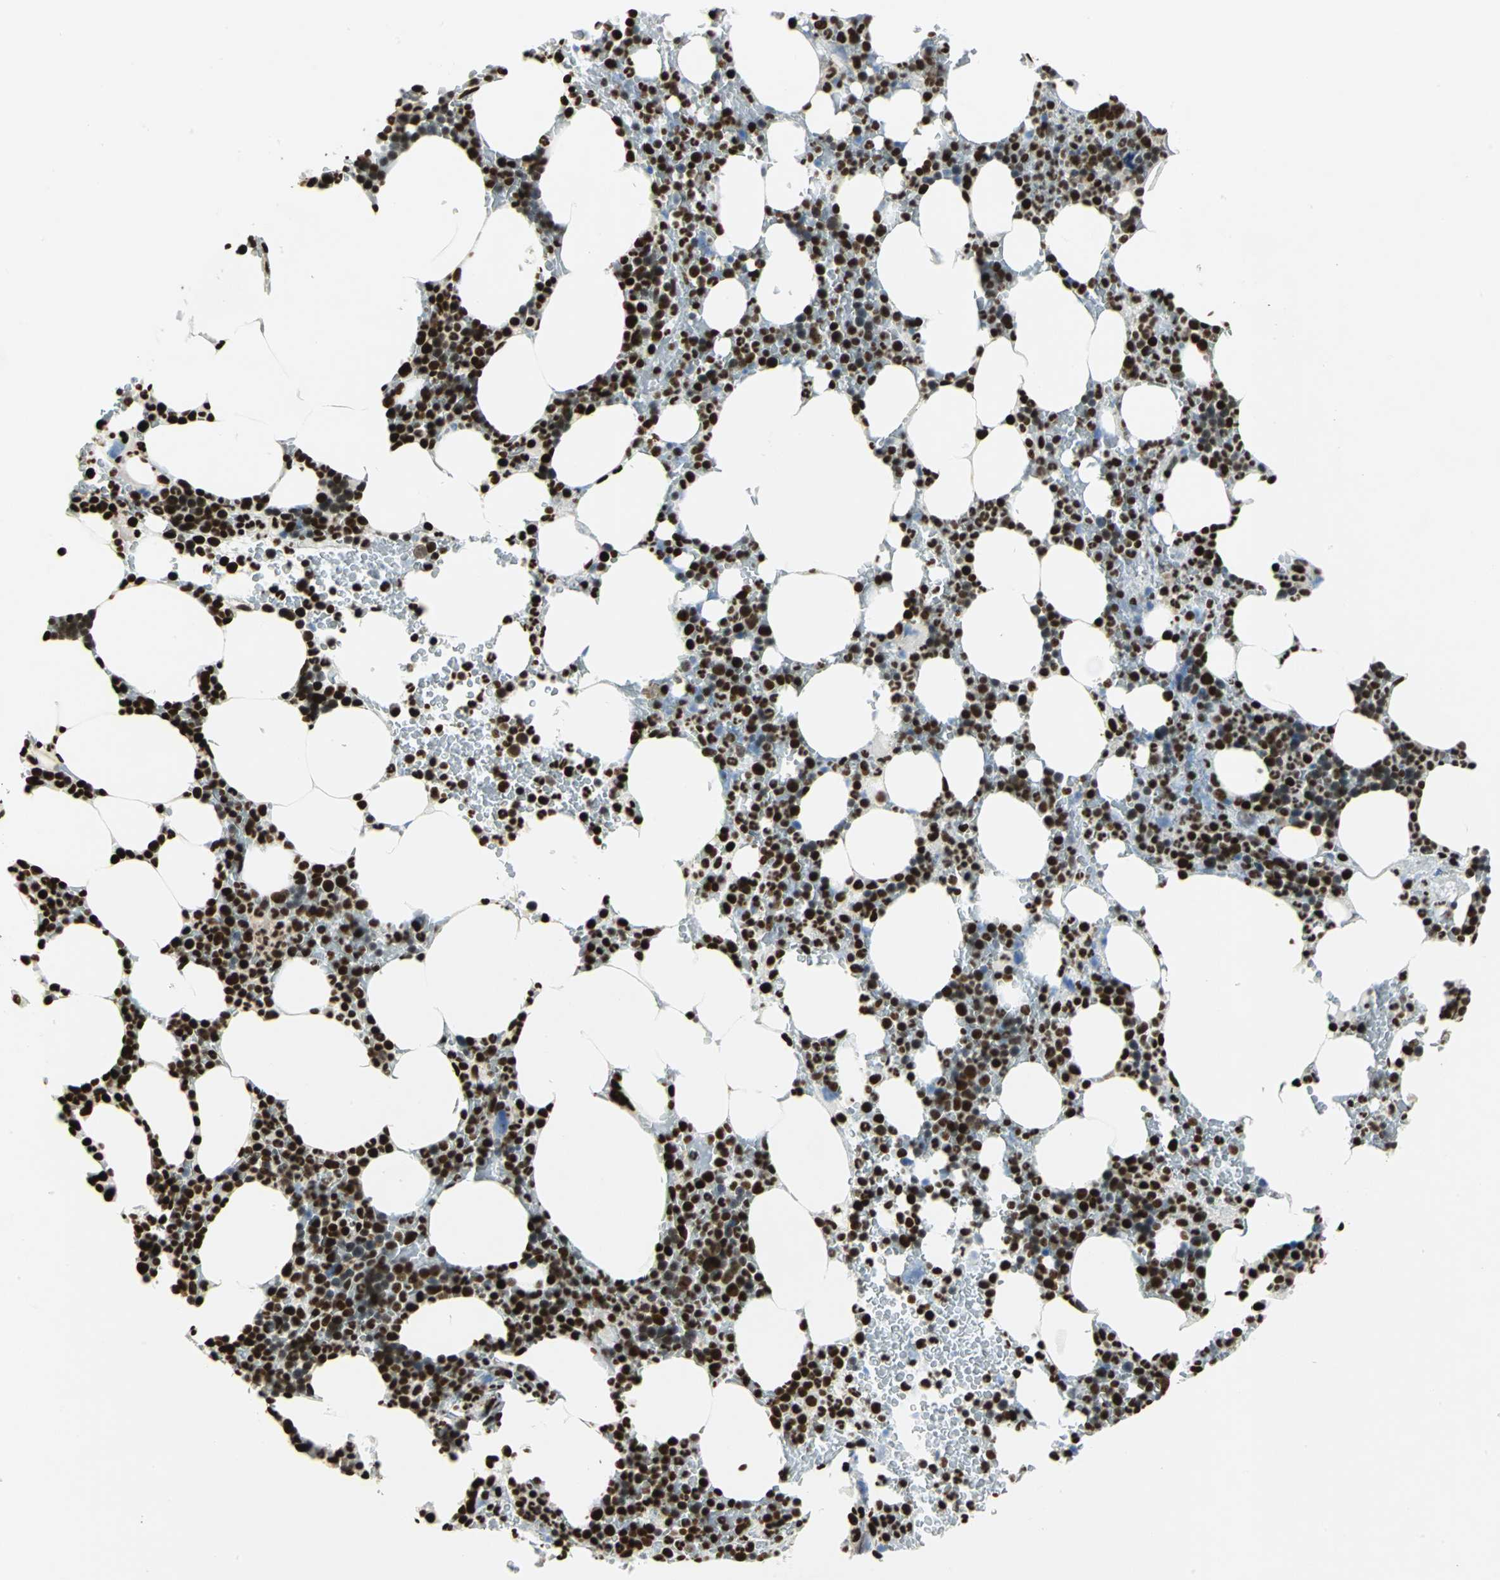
{"staining": {"intensity": "strong", "quantity": ">75%", "location": "nuclear"}, "tissue": "bone marrow", "cell_type": "Hematopoietic cells", "image_type": "normal", "snomed": [{"axis": "morphology", "description": "Normal tissue, NOS"}, {"axis": "topography", "description": "Bone marrow"}], "caption": "Immunohistochemistry (IHC) histopathology image of benign bone marrow: bone marrow stained using immunohistochemistry displays high levels of strong protein expression localized specifically in the nuclear of hematopoietic cells, appearing as a nuclear brown color.", "gene": "HMGB1", "patient": {"sex": "female", "age": 66}}